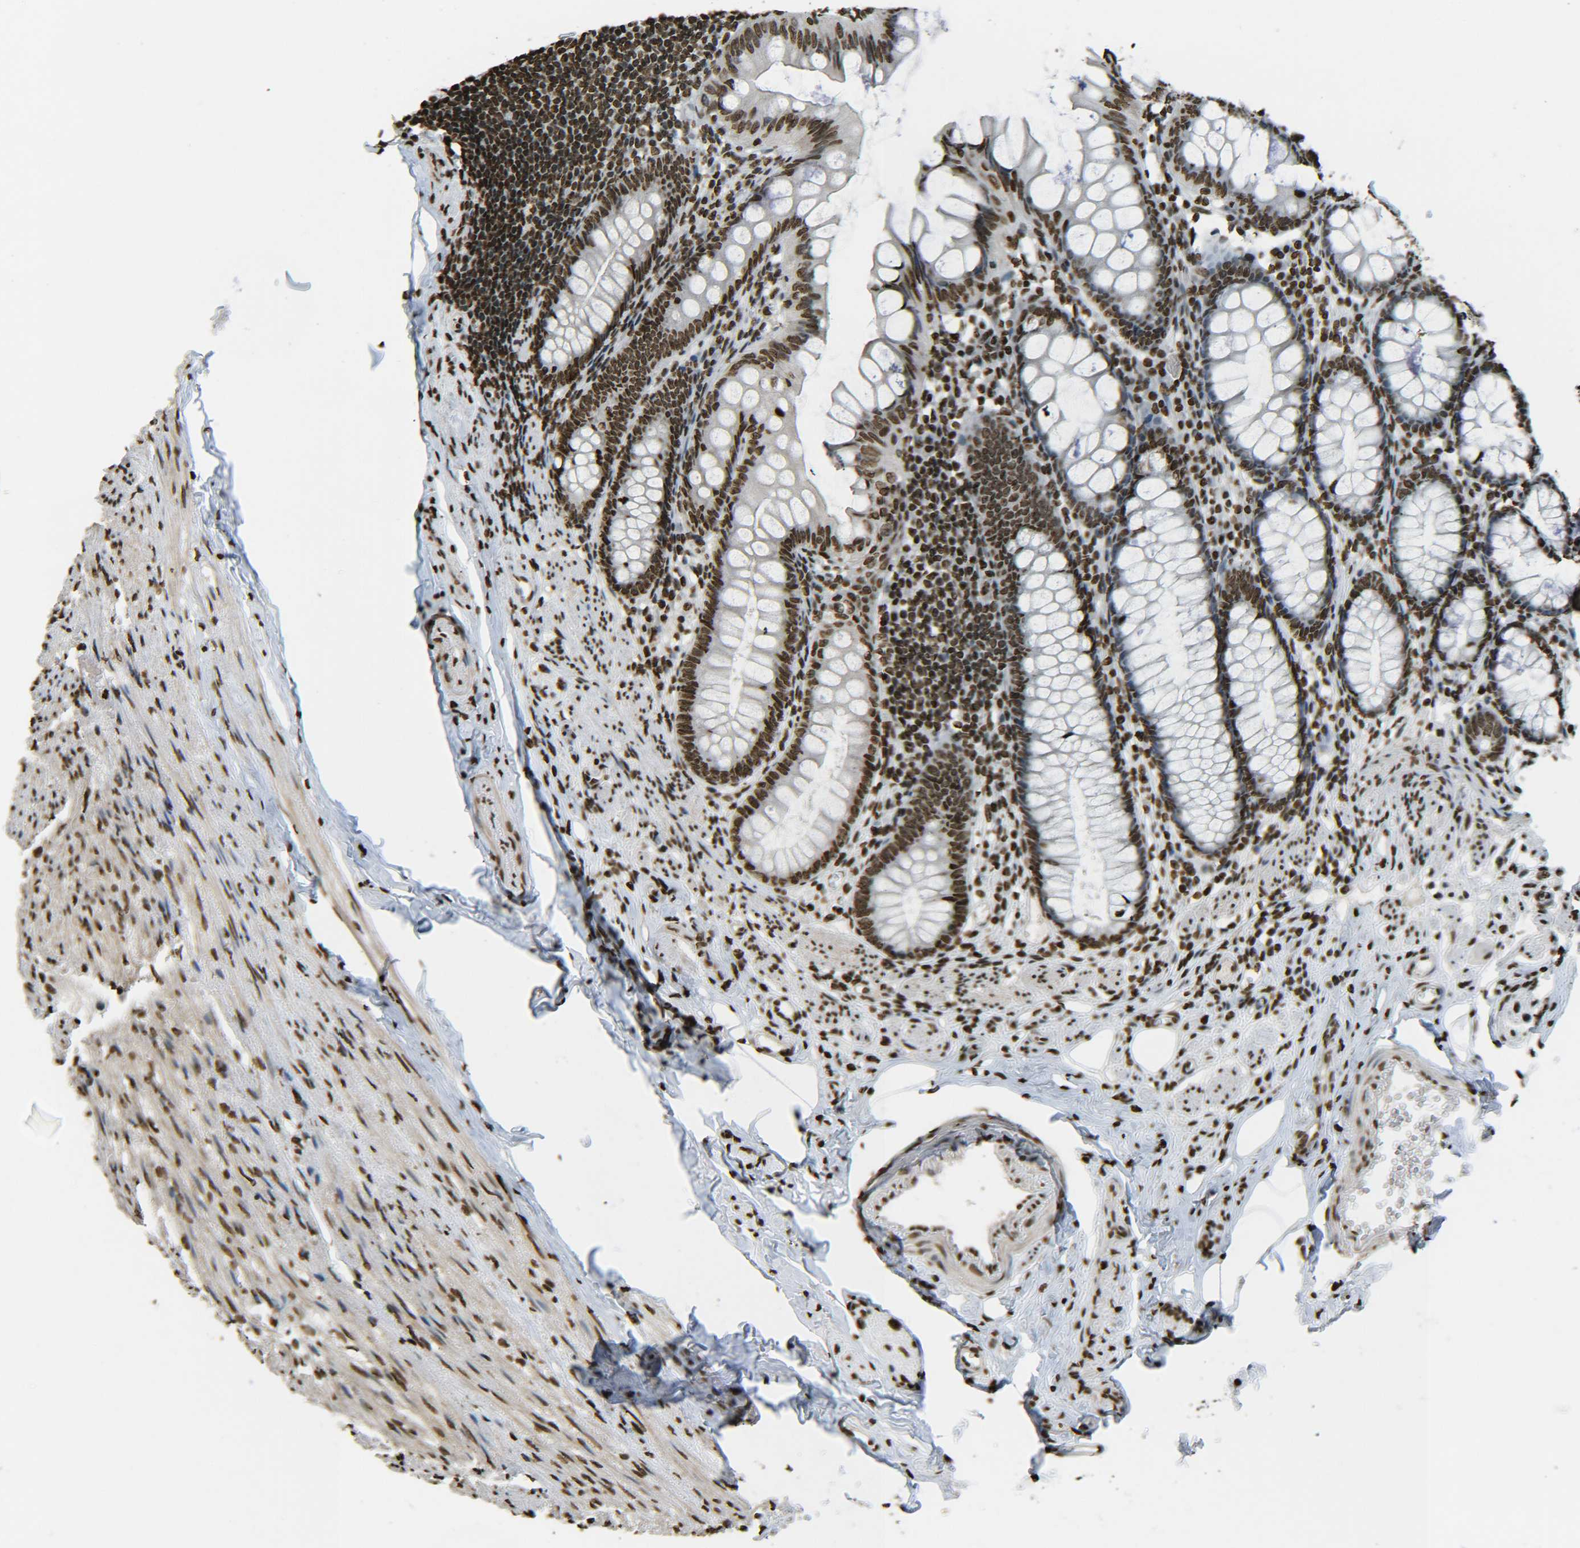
{"staining": {"intensity": "strong", "quantity": ">75%", "location": "nuclear"}, "tissue": "appendix", "cell_type": "Glandular cells", "image_type": "normal", "snomed": [{"axis": "morphology", "description": "Normal tissue, NOS"}, {"axis": "topography", "description": "Appendix"}], "caption": "Protein staining exhibits strong nuclear positivity in about >75% of glandular cells in normal appendix.", "gene": "H4C16", "patient": {"sex": "female", "age": 77}}